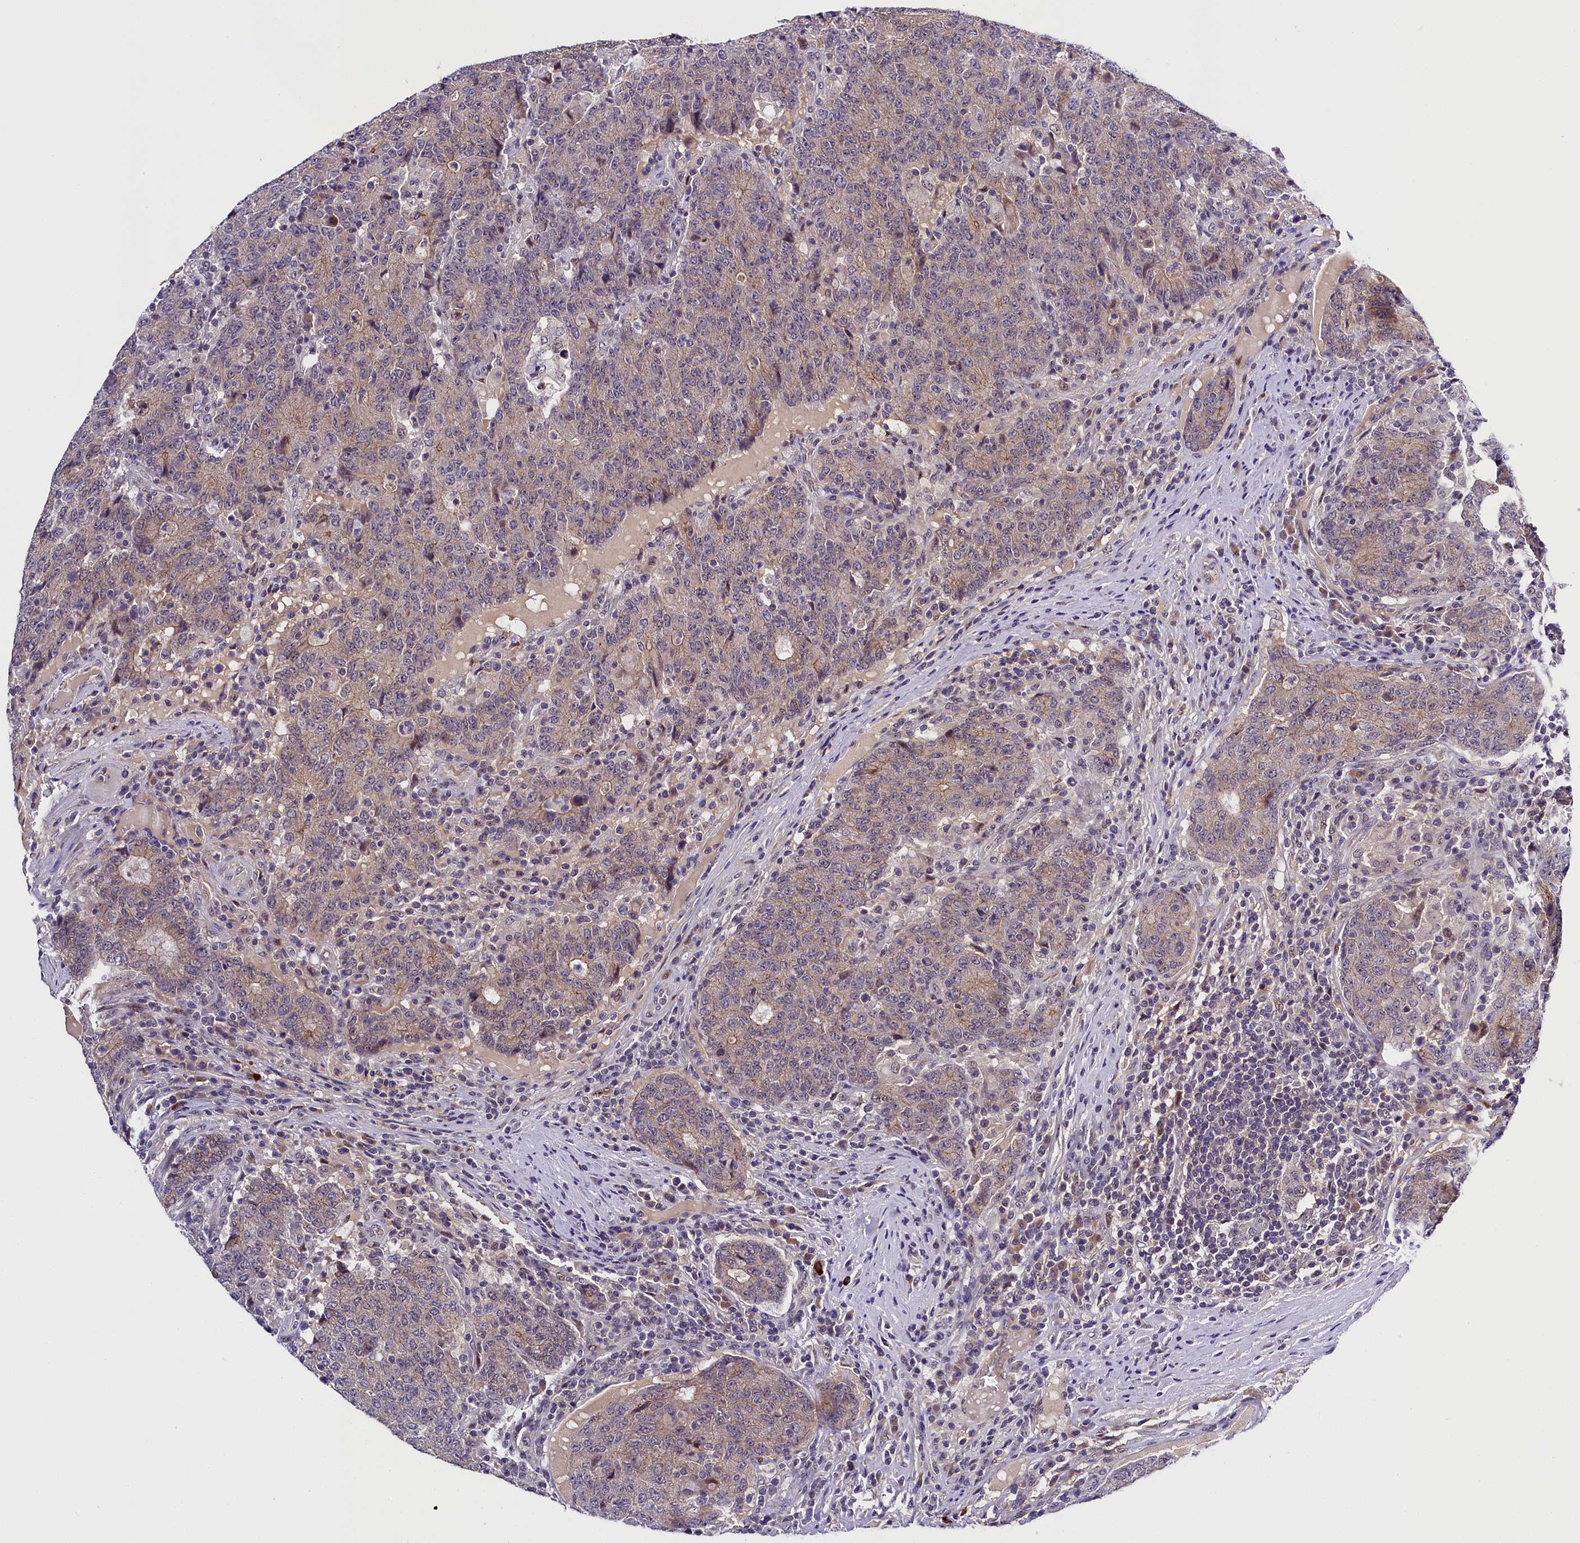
{"staining": {"intensity": "weak", "quantity": ">75%", "location": "cytoplasmic/membranous"}, "tissue": "colorectal cancer", "cell_type": "Tumor cells", "image_type": "cancer", "snomed": [{"axis": "morphology", "description": "Adenocarcinoma, NOS"}, {"axis": "topography", "description": "Colon"}], "caption": "Colorectal cancer (adenocarcinoma) tissue shows weak cytoplasmic/membranous expression in approximately >75% of tumor cells", "gene": "ENKD1", "patient": {"sex": "female", "age": 75}}